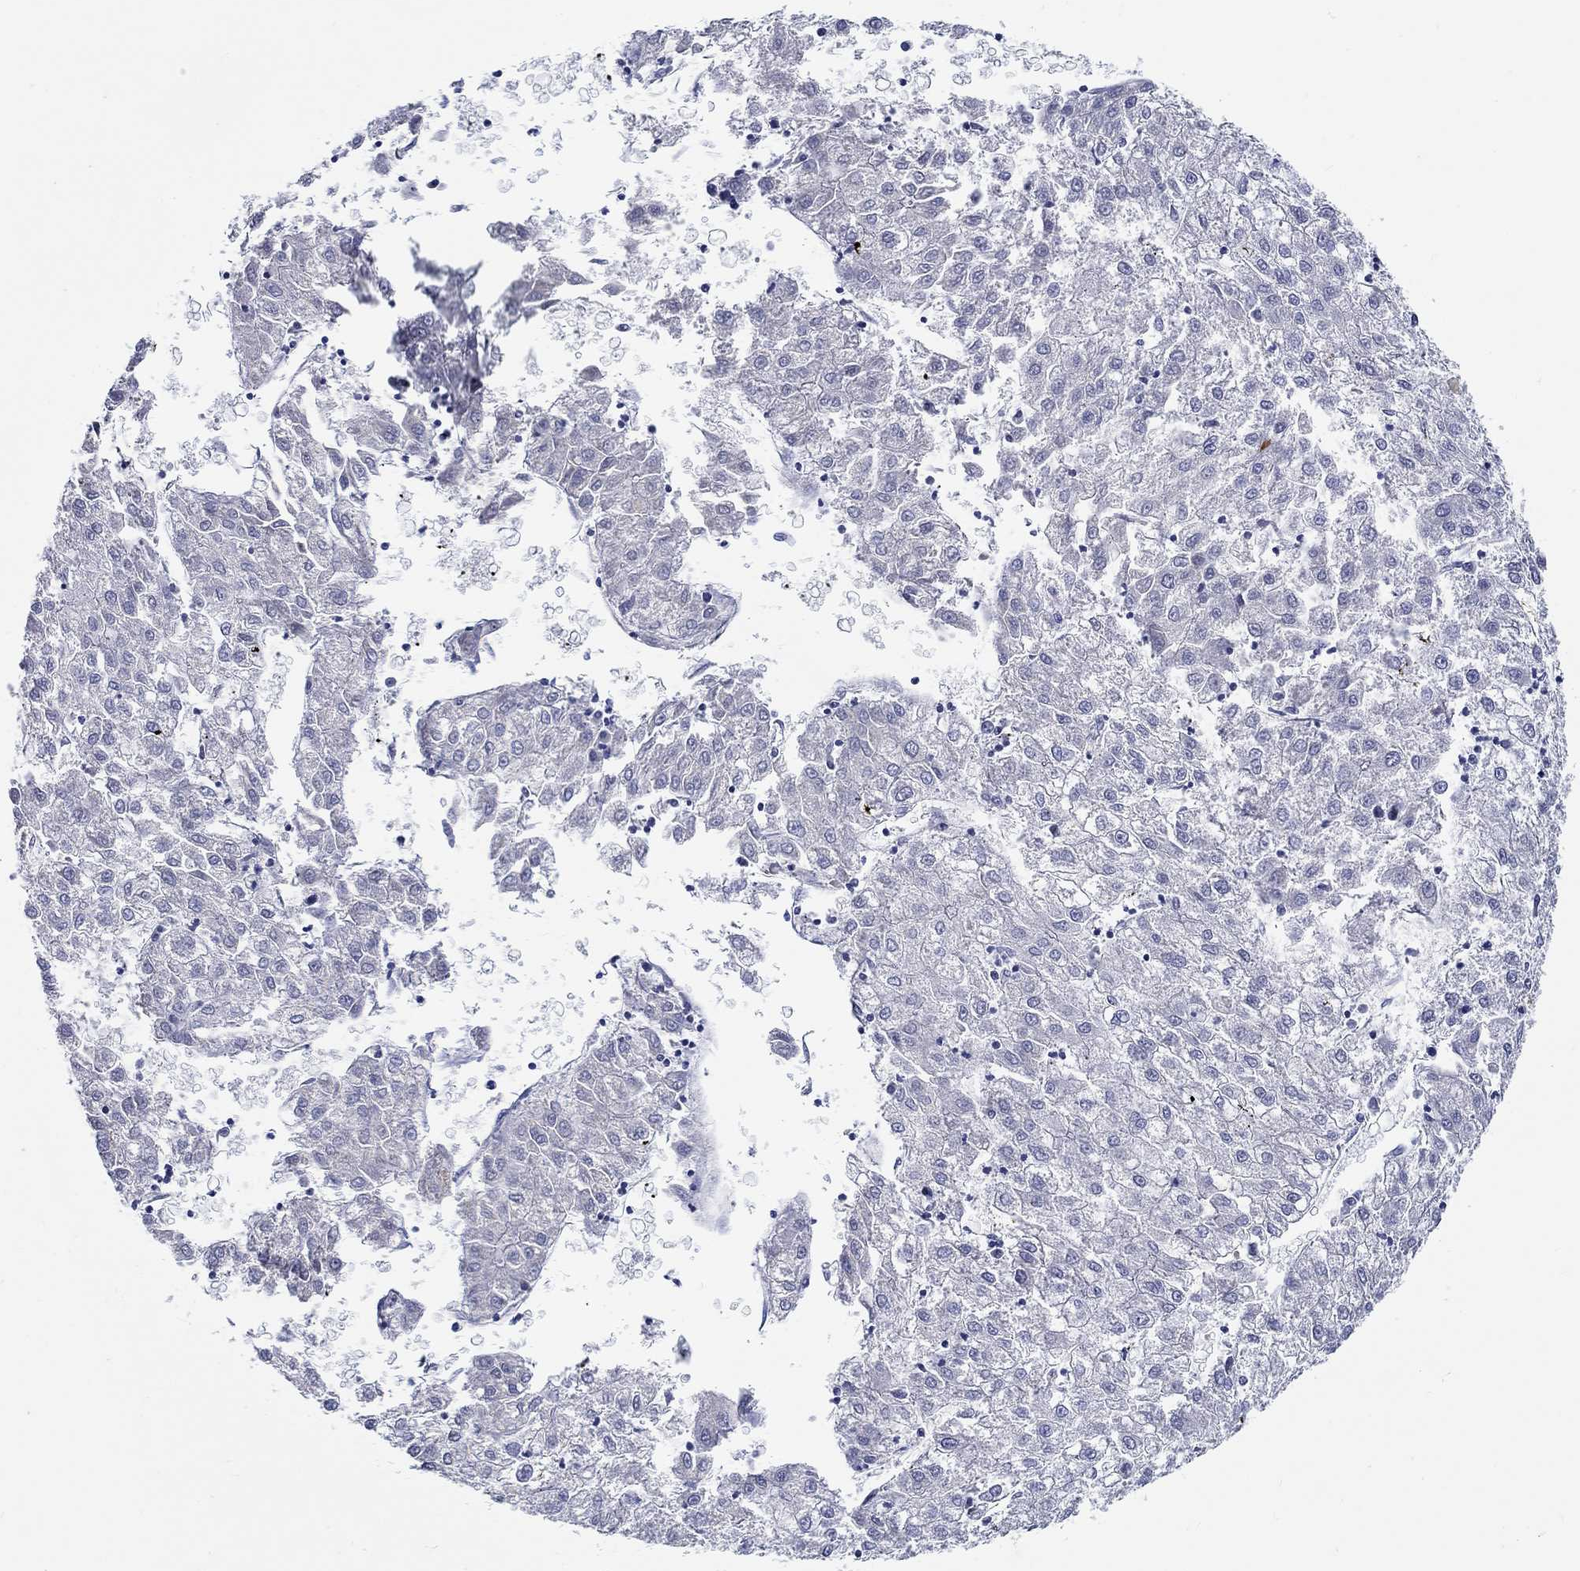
{"staining": {"intensity": "negative", "quantity": "none", "location": "none"}, "tissue": "liver cancer", "cell_type": "Tumor cells", "image_type": "cancer", "snomed": [{"axis": "morphology", "description": "Carcinoma, Hepatocellular, NOS"}, {"axis": "topography", "description": "Liver"}], "caption": "The micrograph exhibits no significant staining in tumor cells of liver hepatocellular carcinoma. (DAB (3,3'-diaminobenzidine) immunohistochemistry, high magnification).", "gene": "PDE1B", "patient": {"sex": "male", "age": 72}}